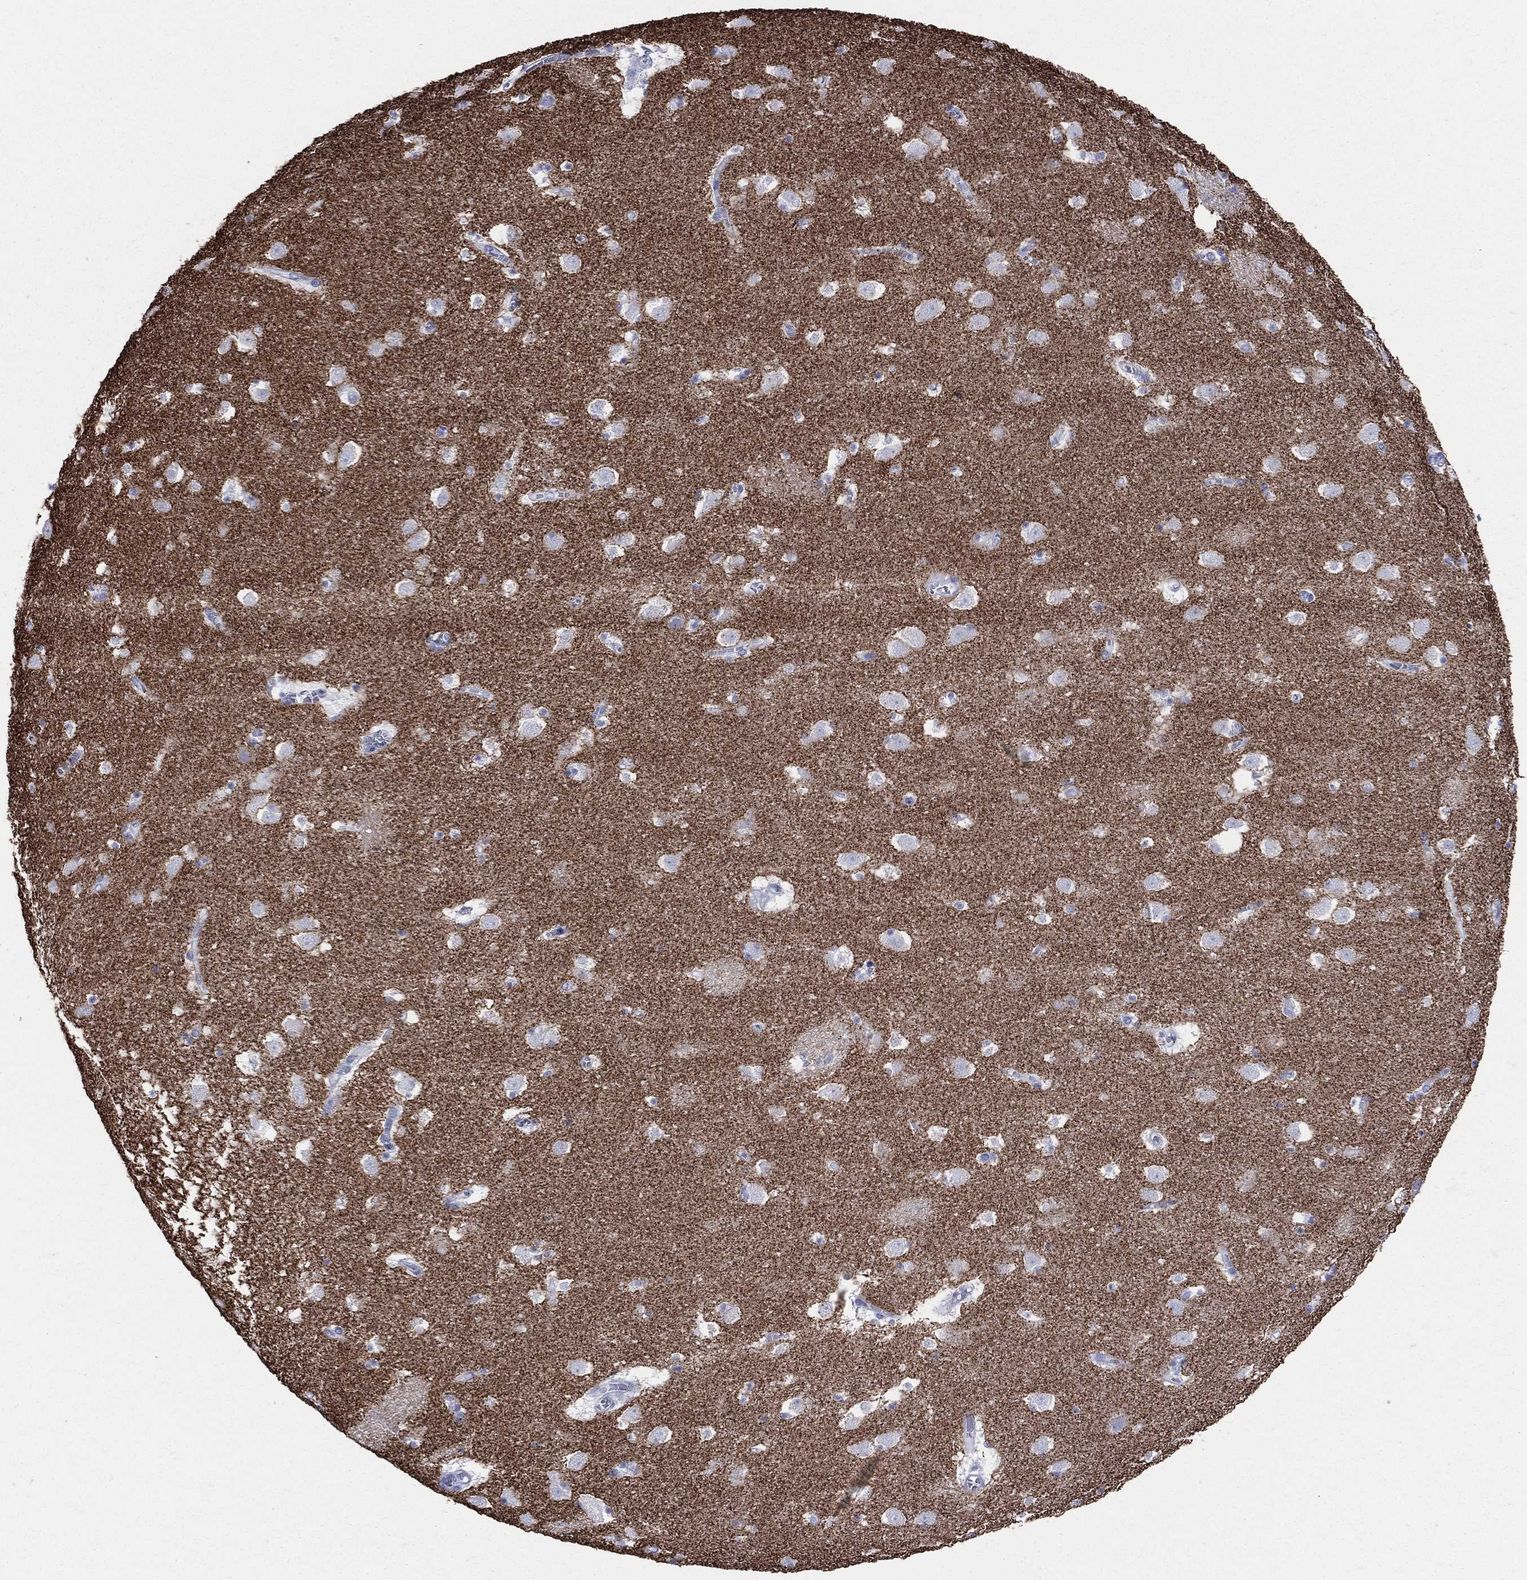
{"staining": {"intensity": "negative", "quantity": "none", "location": "none"}, "tissue": "caudate", "cell_type": "Glial cells", "image_type": "normal", "snomed": [{"axis": "morphology", "description": "Normal tissue, NOS"}, {"axis": "topography", "description": "Lateral ventricle wall"}], "caption": "An immunohistochemistry (IHC) histopathology image of benign caudate is shown. There is no staining in glial cells of caudate. (DAB (3,3'-diaminobenzidine) immunohistochemistry visualized using brightfield microscopy, high magnification).", "gene": "SYP", "patient": {"sex": "female", "age": 42}}